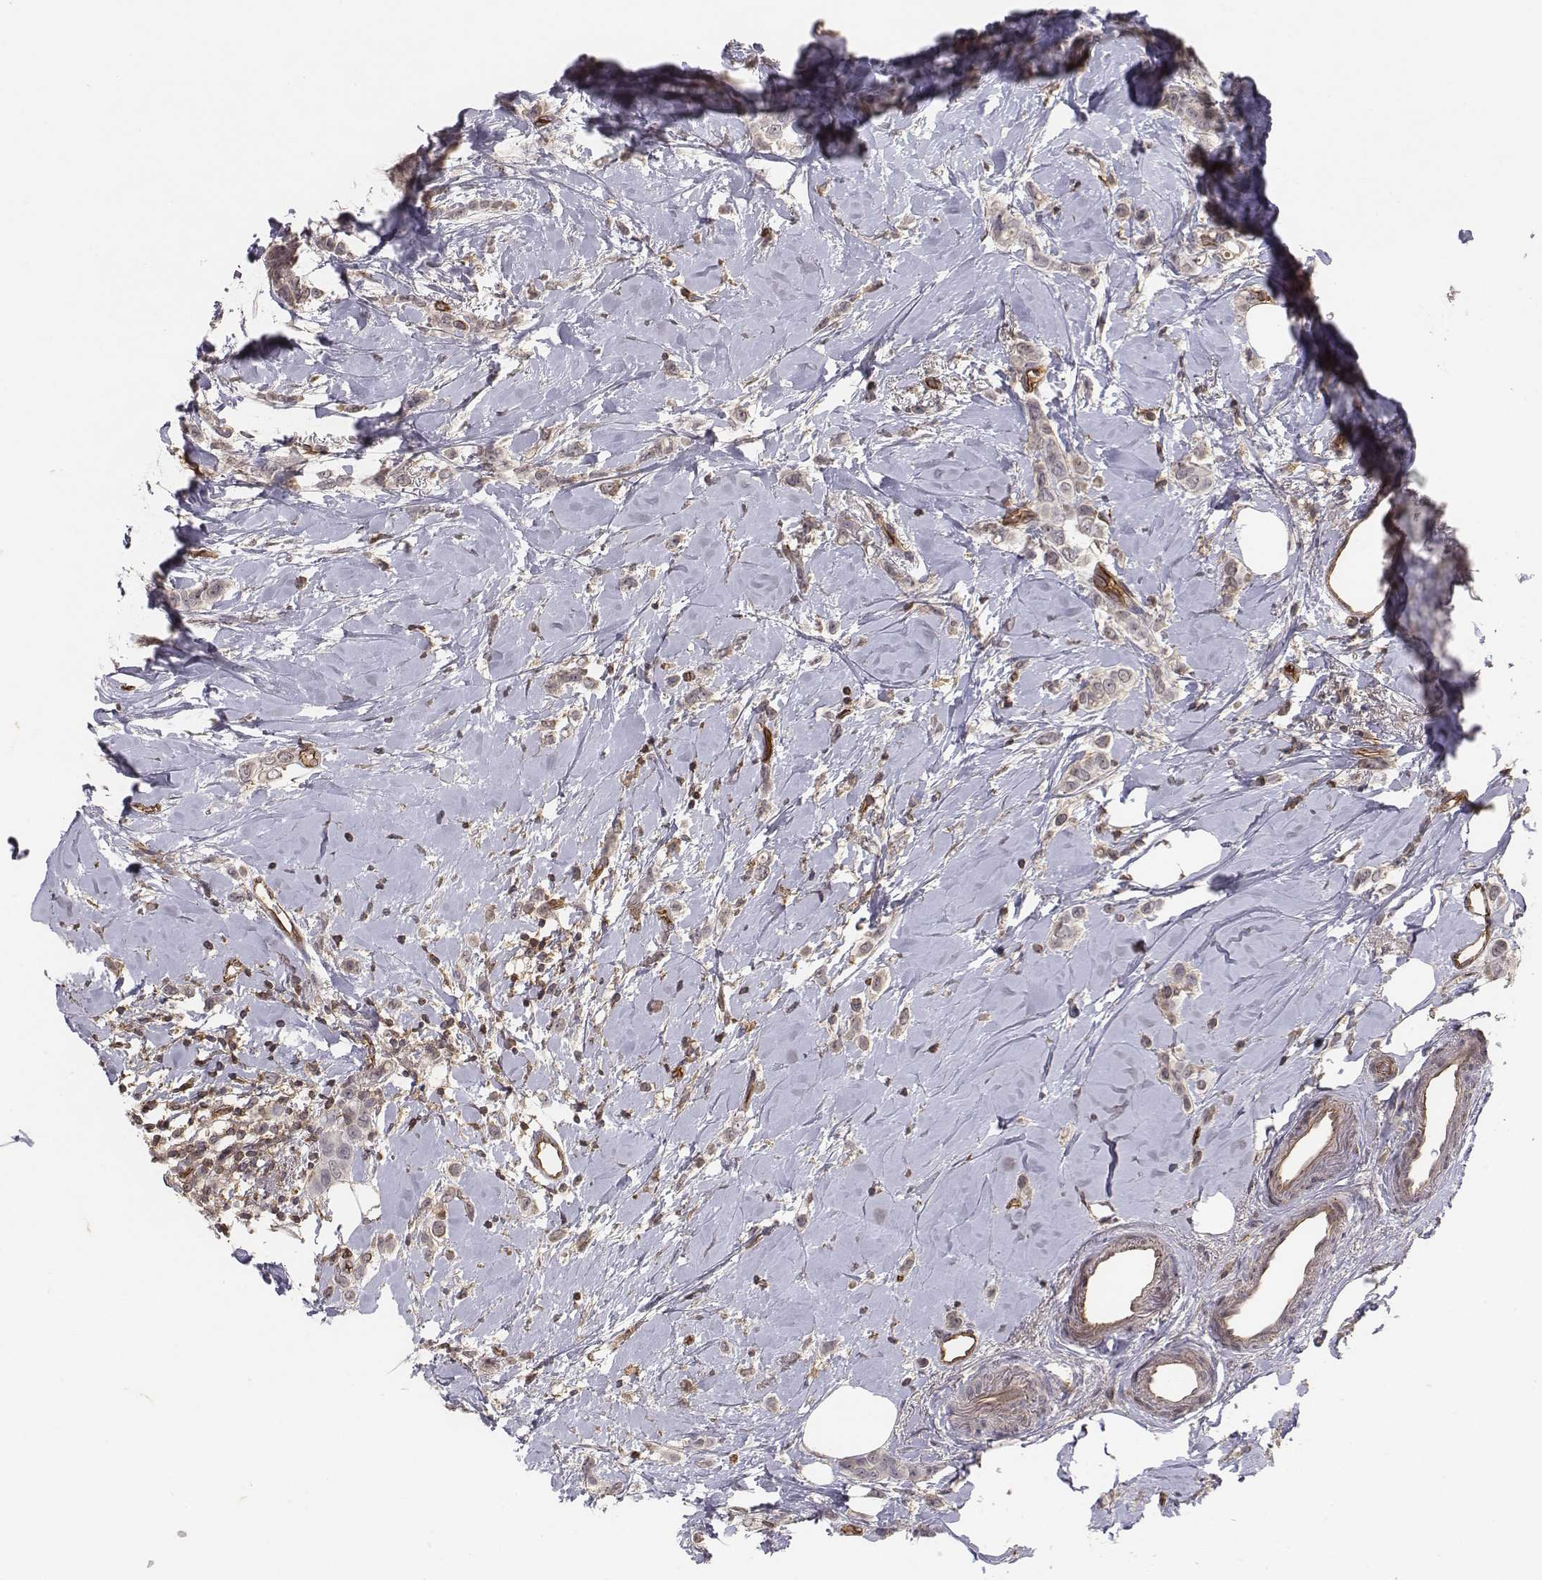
{"staining": {"intensity": "negative", "quantity": "none", "location": "none"}, "tissue": "breast cancer", "cell_type": "Tumor cells", "image_type": "cancer", "snomed": [{"axis": "morphology", "description": "Lobular carcinoma"}, {"axis": "topography", "description": "Breast"}], "caption": "An image of breast cancer stained for a protein displays no brown staining in tumor cells.", "gene": "PTPRG", "patient": {"sex": "female", "age": 66}}